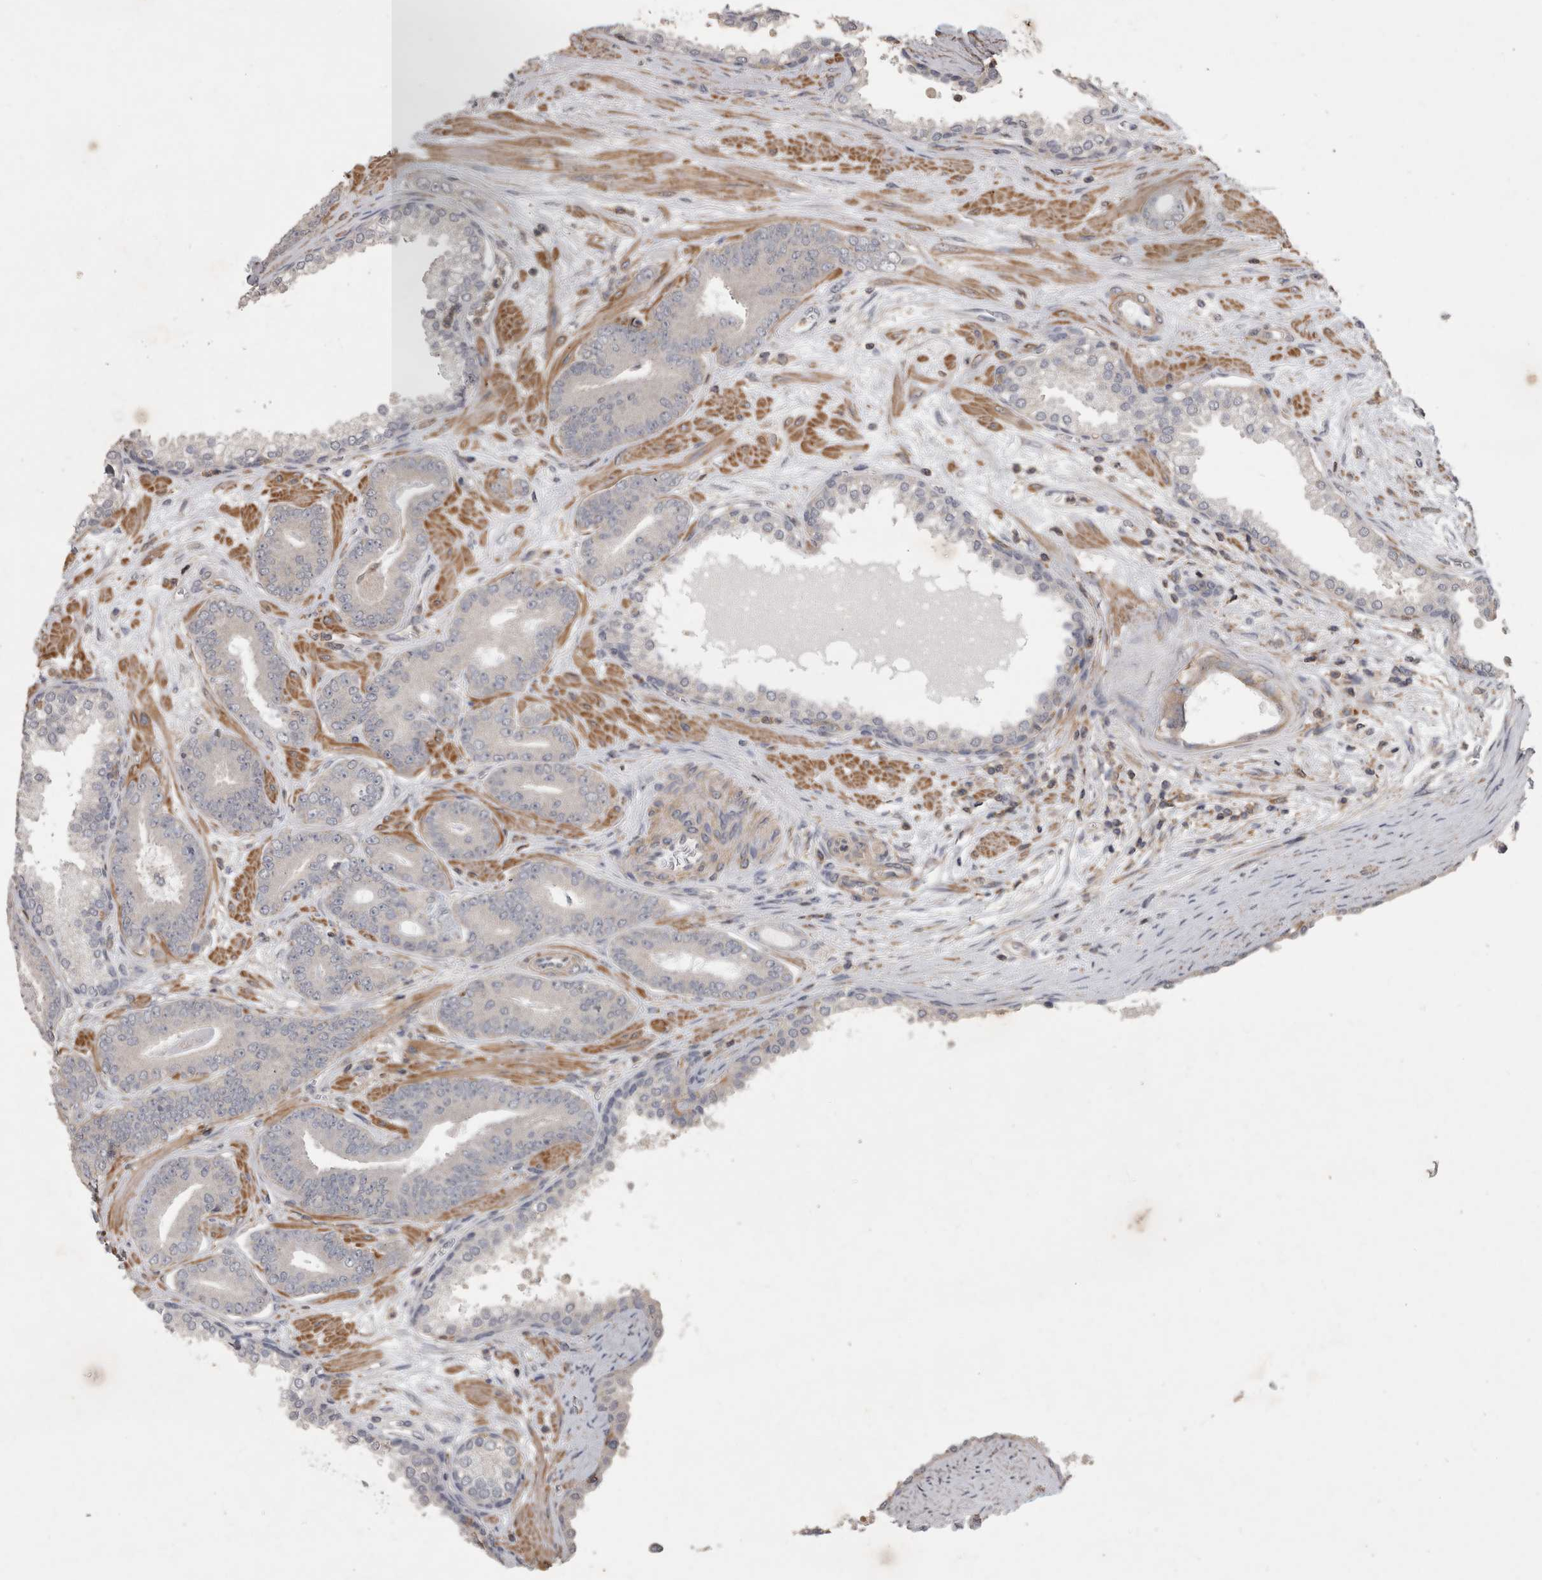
{"staining": {"intensity": "negative", "quantity": "none", "location": "none"}, "tissue": "prostate cancer", "cell_type": "Tumor cells", "image_type": "cancer", "snomed": [{"axis": "morphology", "description": "Adenocarcinoma, Low grade"}, {"axis": "topography", "description": "Prostate"}], "caption": "This is a photomicrograph of immunohistochemistry staining of prostate cancer, which shows no staining in tumor cells.", "gene": "SPATA48", "patient": {"sex": "male", "age": 62}}